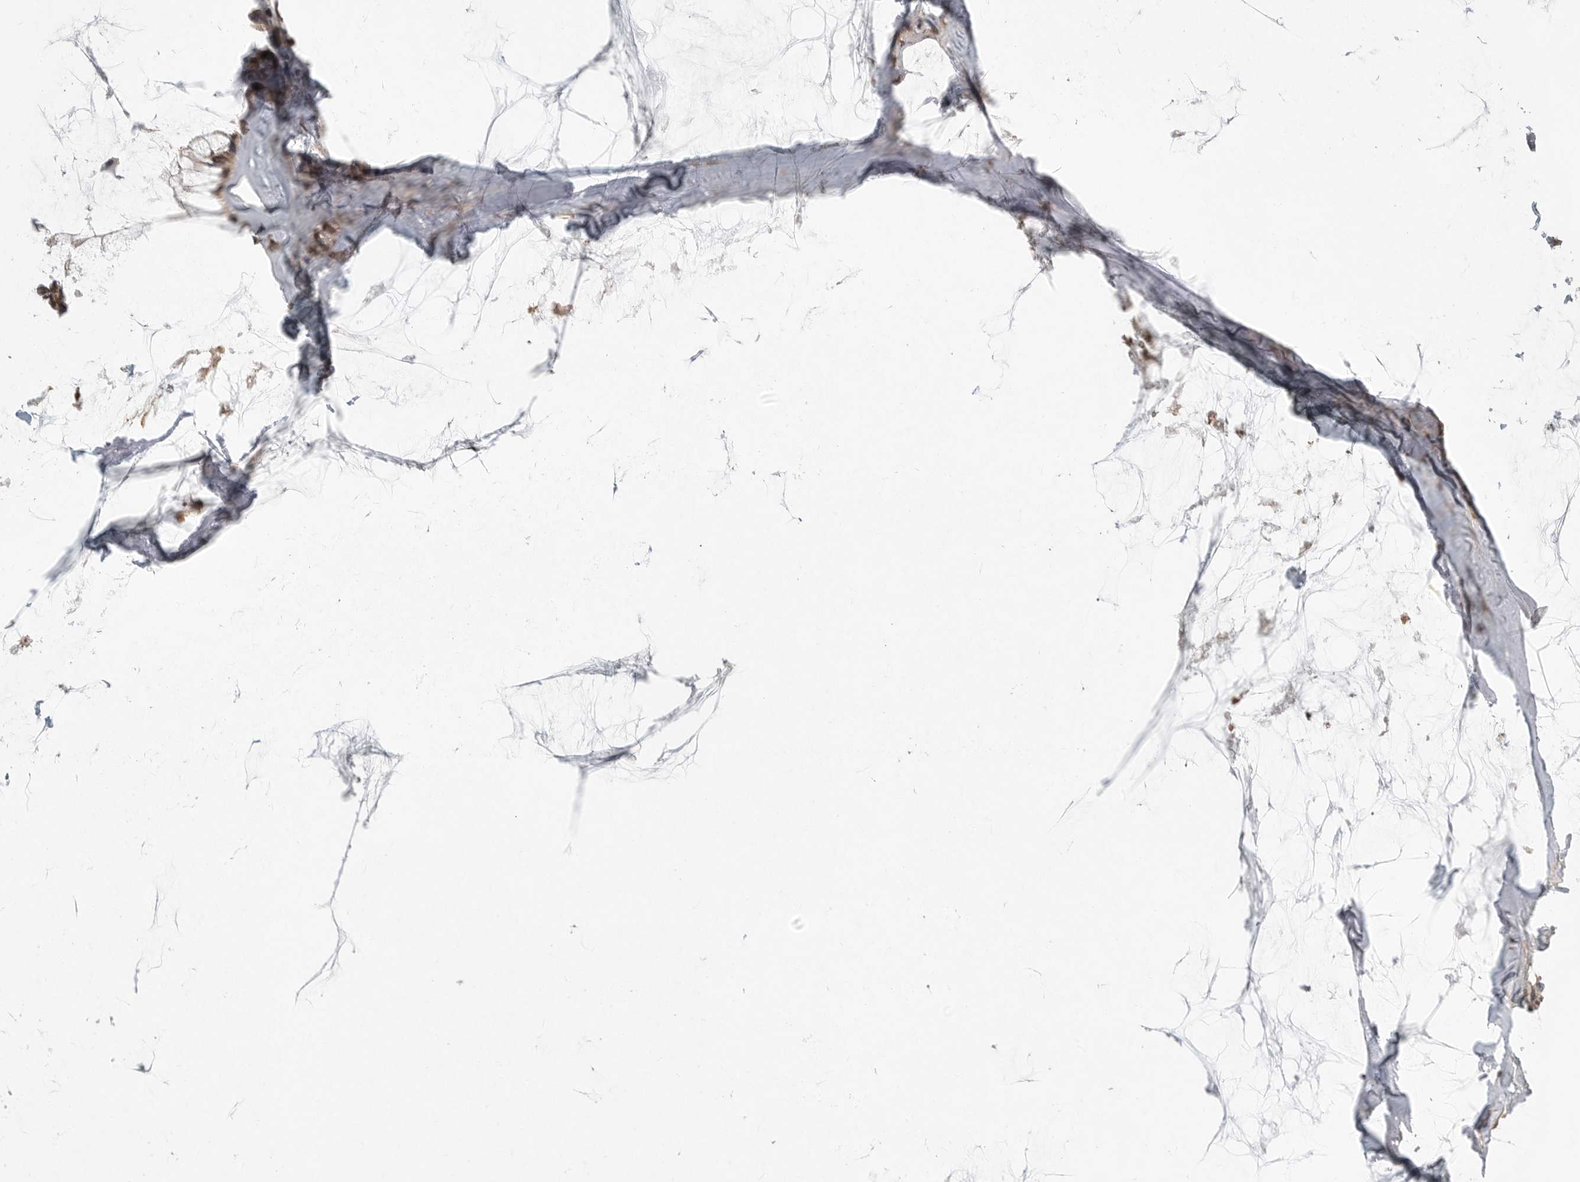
{"staining": {"intensity": "weak", "quantity": "25%-75%", "location": "cytoplasmic/membranous,nuclear"}, "tissue": "ovarian cancer", "cell_type": "Tumor cells", "image_type": "cancer", "snomed": [{"axis": "morphology", "description": "Cystadenocarcinoma, mucinous, NOS"}, {"axis": "topography", "description": "Ovary"}], "caption": "Ovarian cancer (mucinous cystadenocarcinoma) tissue reveals weak cytoplasmic/membranous and nuclear positivity in approximately 25%-75% of tumor cells, visualized by immunohistochemistry. The protein of interest is stained brown, and the nuclei are stained in blue (DAB IHC with brightfield microscopy, high magnification).", "gene": "DFFA", "patient": {"sex": "female", "age": 39}}